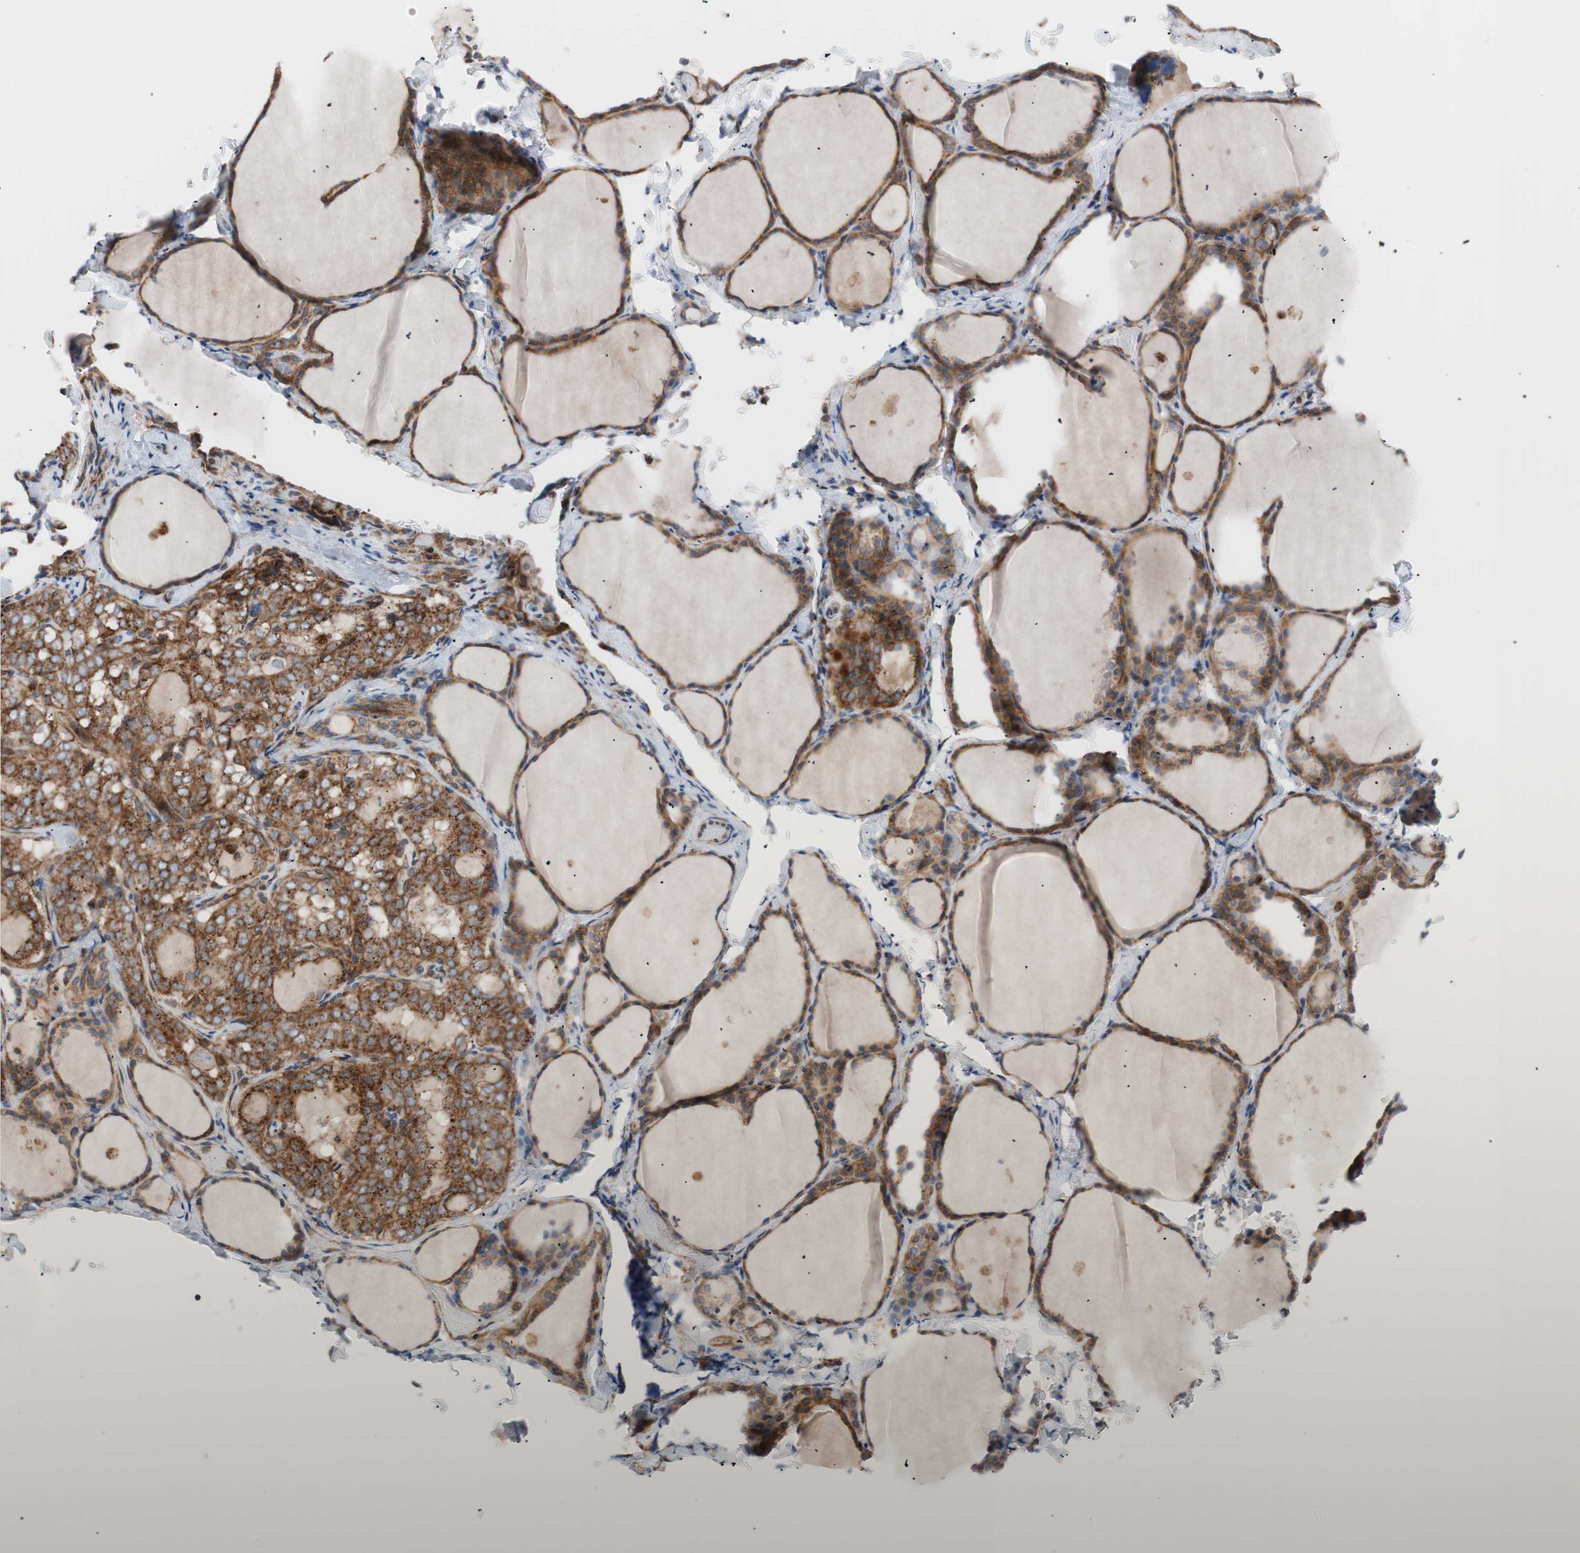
{"staining": {"intensity": "moderate", "quantity": ">75%", "location": "cytoplasmic/membranous"}, "tissue": "thyroid gland", "cell_type": "Glandular cells", "image_type": "normal", "snomed": [{"axis": "morphology", "description": "Normal tissue, NOS"}, {"axis": "morphology", "description": "Papillary adenocarcinoma, NOS"}, {"axis": "topography", "description": "Thyroid gland"}], "caption": "Protein expression analysis of unremarkable thyroid gland displays moderate cytoplasmic/membranous positivity in about >75% of glandular cells. The staining is performed using DAB (3,3'-diaminobenzidine) brown chromogen to label protein expression. The nuclei are counter-stained blue using hematoxylin.", "gene": "FLOT2", "patient": {"sex": "female", "age": 30}}